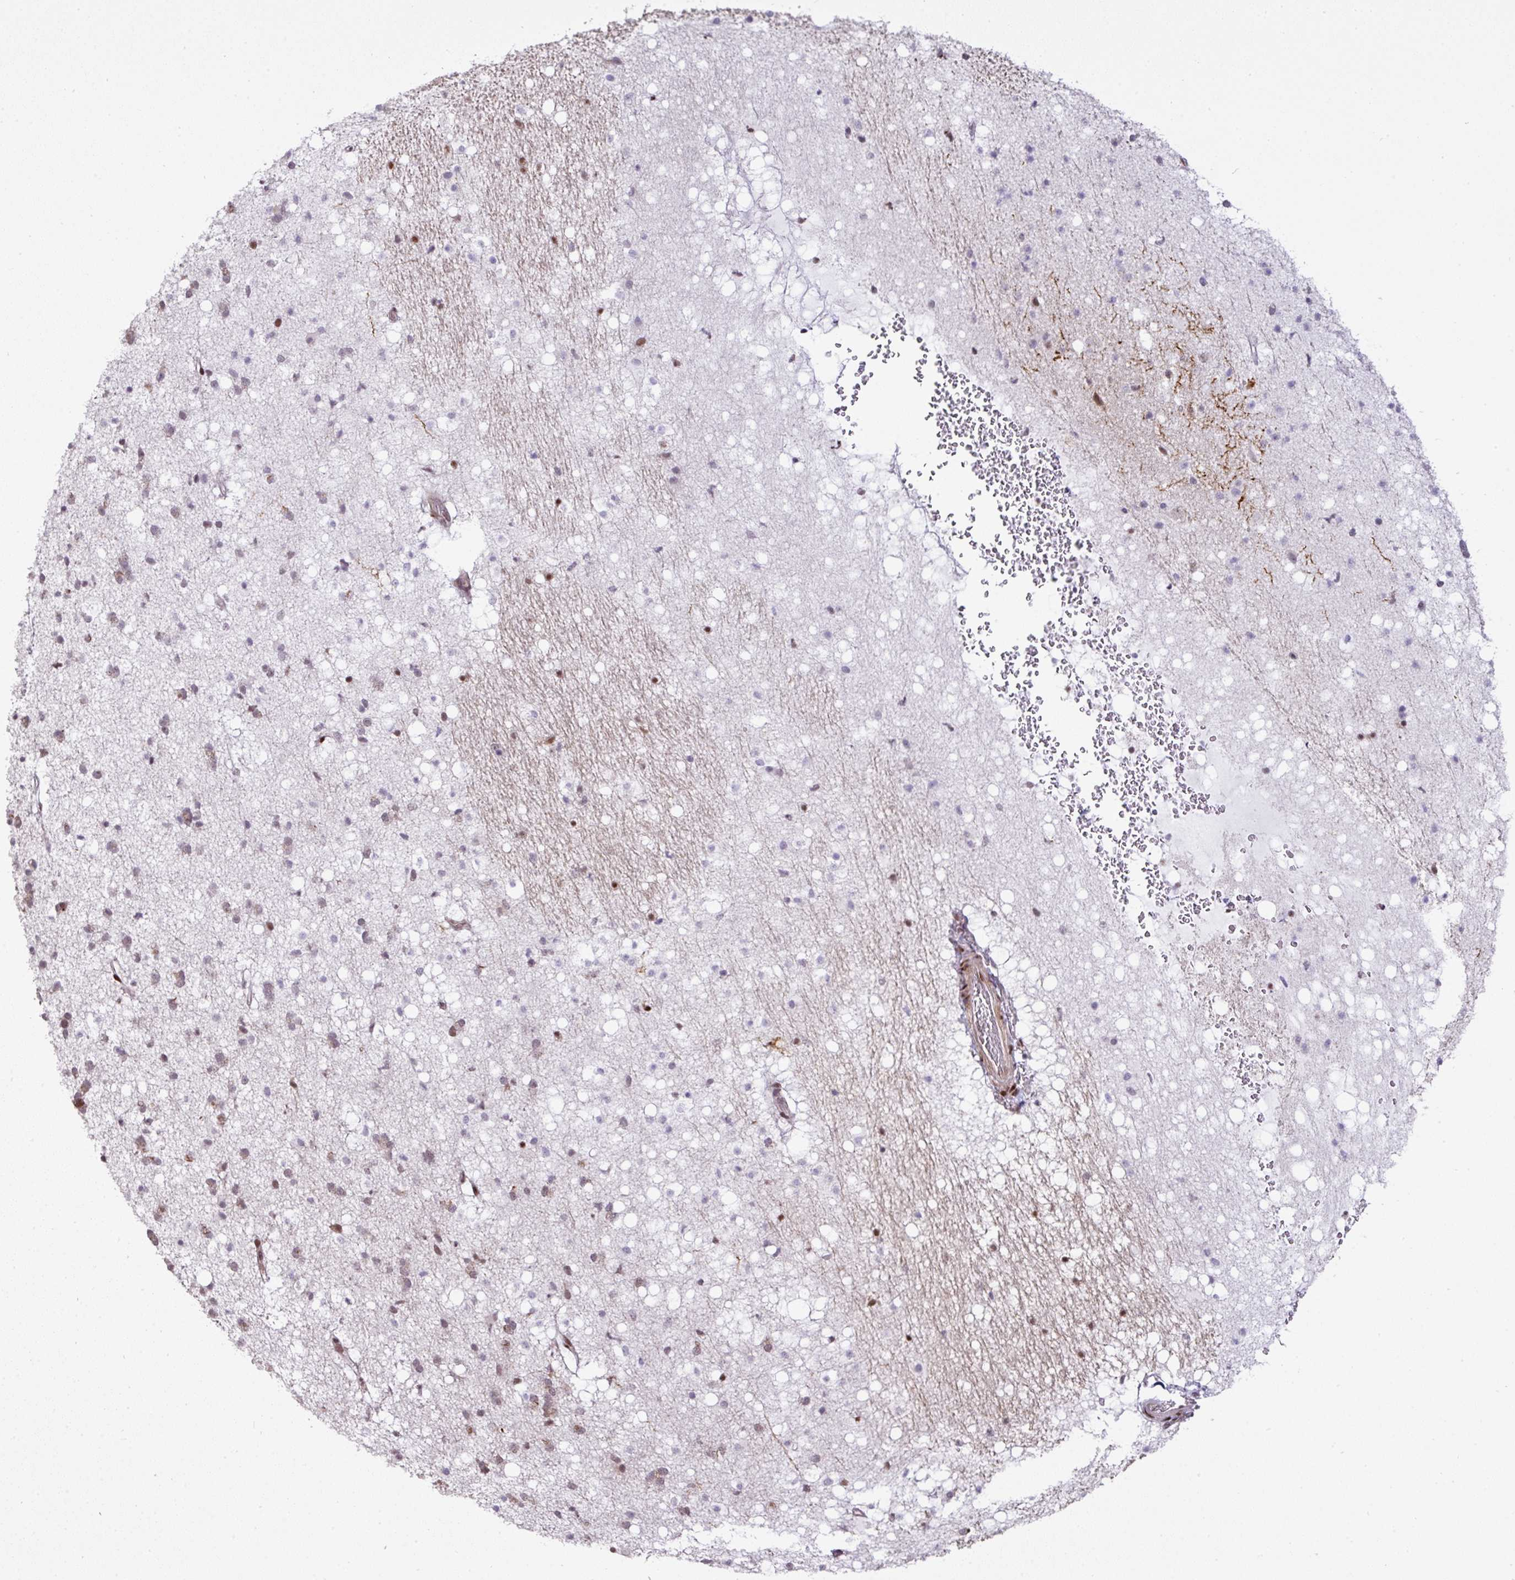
{"staining": {"intensity": "moderate", "quantity": "25%-75%", "location": "cytoplasmic/membranous,nuclear"}, "tissue": "caudate", "cell_type": "Glial cells", "image_type": "normal", "snomed": [{"axis": "morphology", "description": "Normal tissue, NOS"}, {"axis": "topography", "description": "Lateral ventricle wall"}], "caption": "IHC (DAB (3,3'-diaminobenzidine)) staining of normal human caudate exhibits moderate cytoplasmic/membranous,nuclear protein staining in approximately 25%-75% of glial cells. (DAB (3,3'-diaminobenzidine) IHC, brown staining for protein, blue staining for nuclei).", "gene": "MYSM1", "patient": {"sex": "male", "age": 37}}